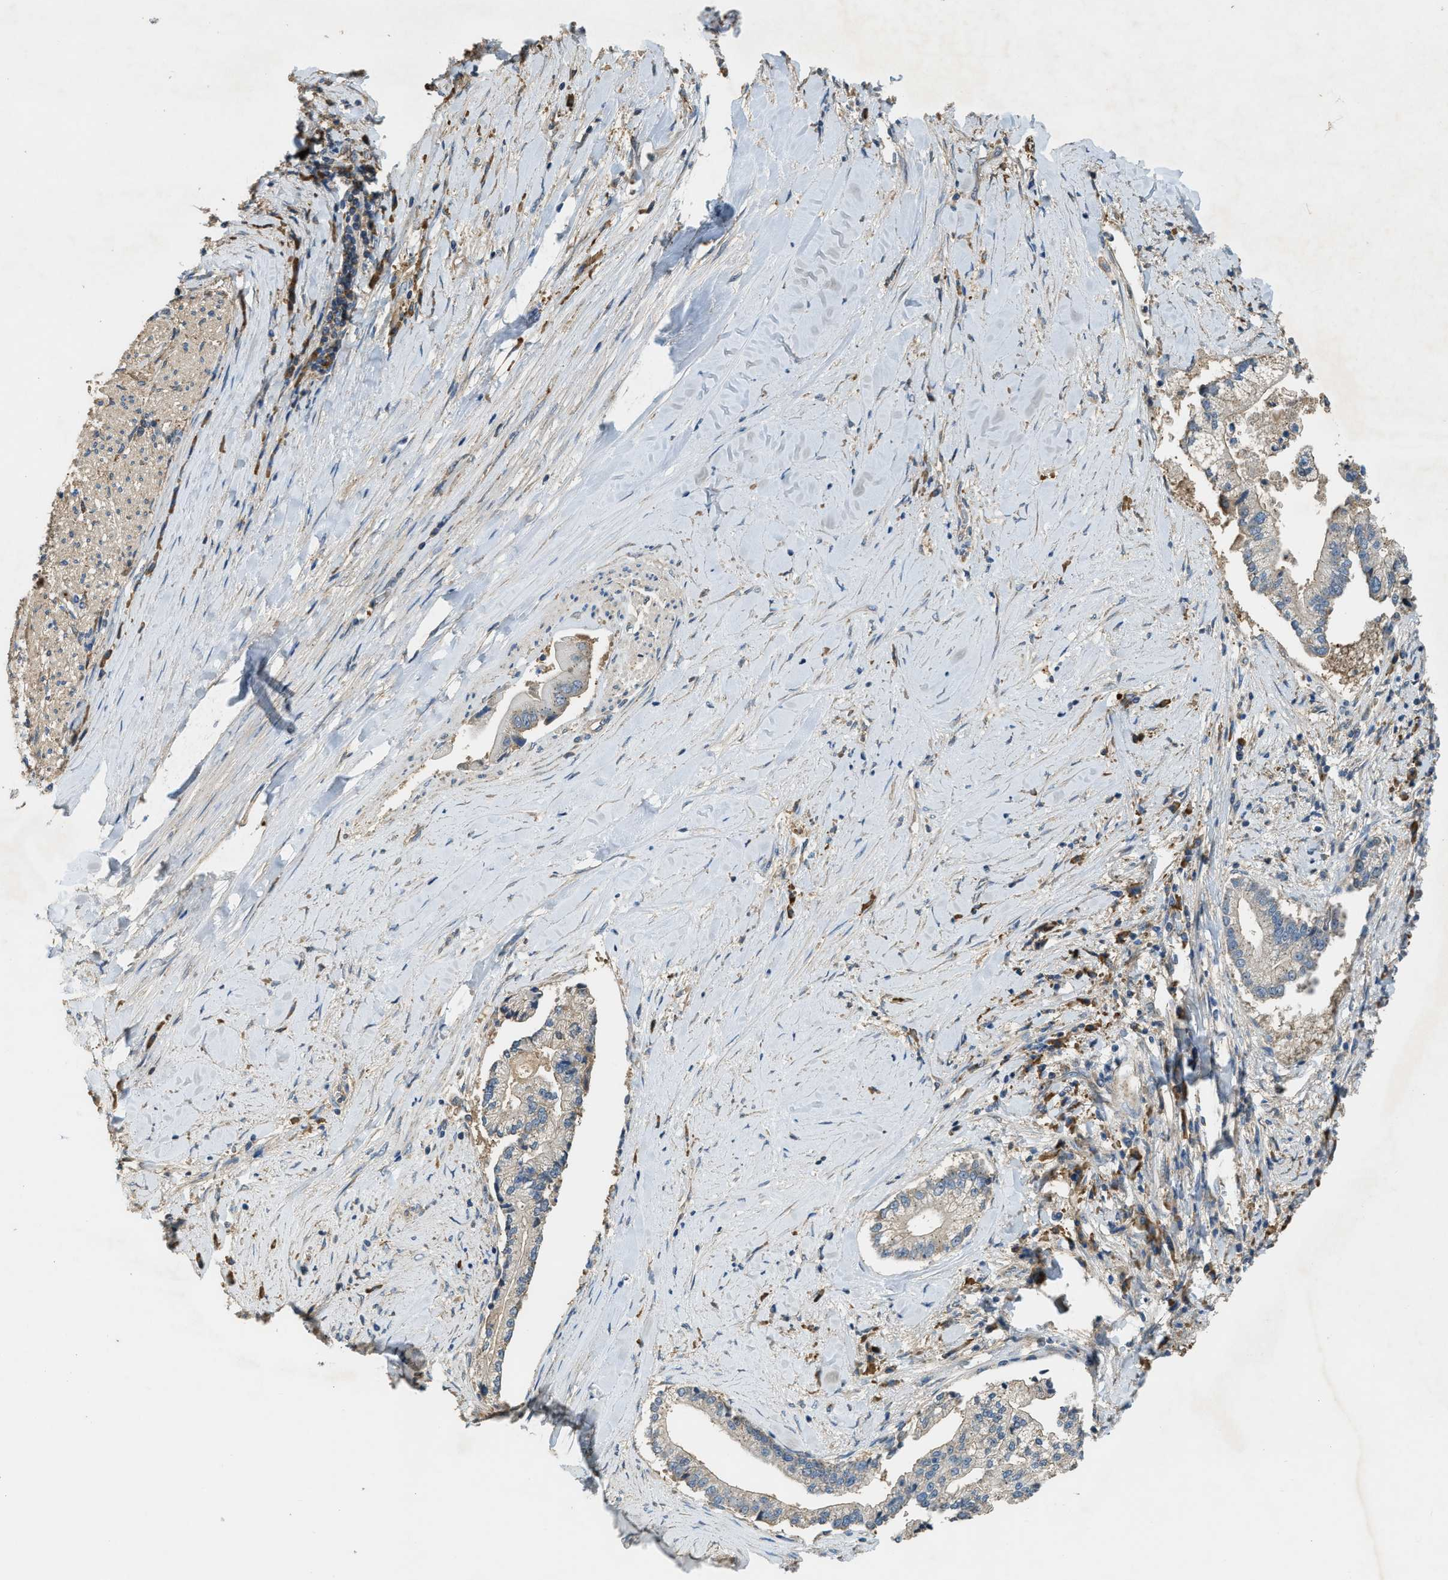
{"staining": {"intensity": "negative", "quantity": "none", "location": "none"}, "tissue": "liver cancer", "cell_type": "Tumor cells", "image_type": "cancer", "snomed": [{"axis": "morphology", "description": "Cholangiocarcinoma"}, {"axis": "topography", "description": "Liver"}], "caption": "DAB immunohistochemical staining of liver cholangiocarcinoma reveals no significant expression in tumor cells.", "gene": "CFLAR", "patient": {"sex": "male", "age": 50}}